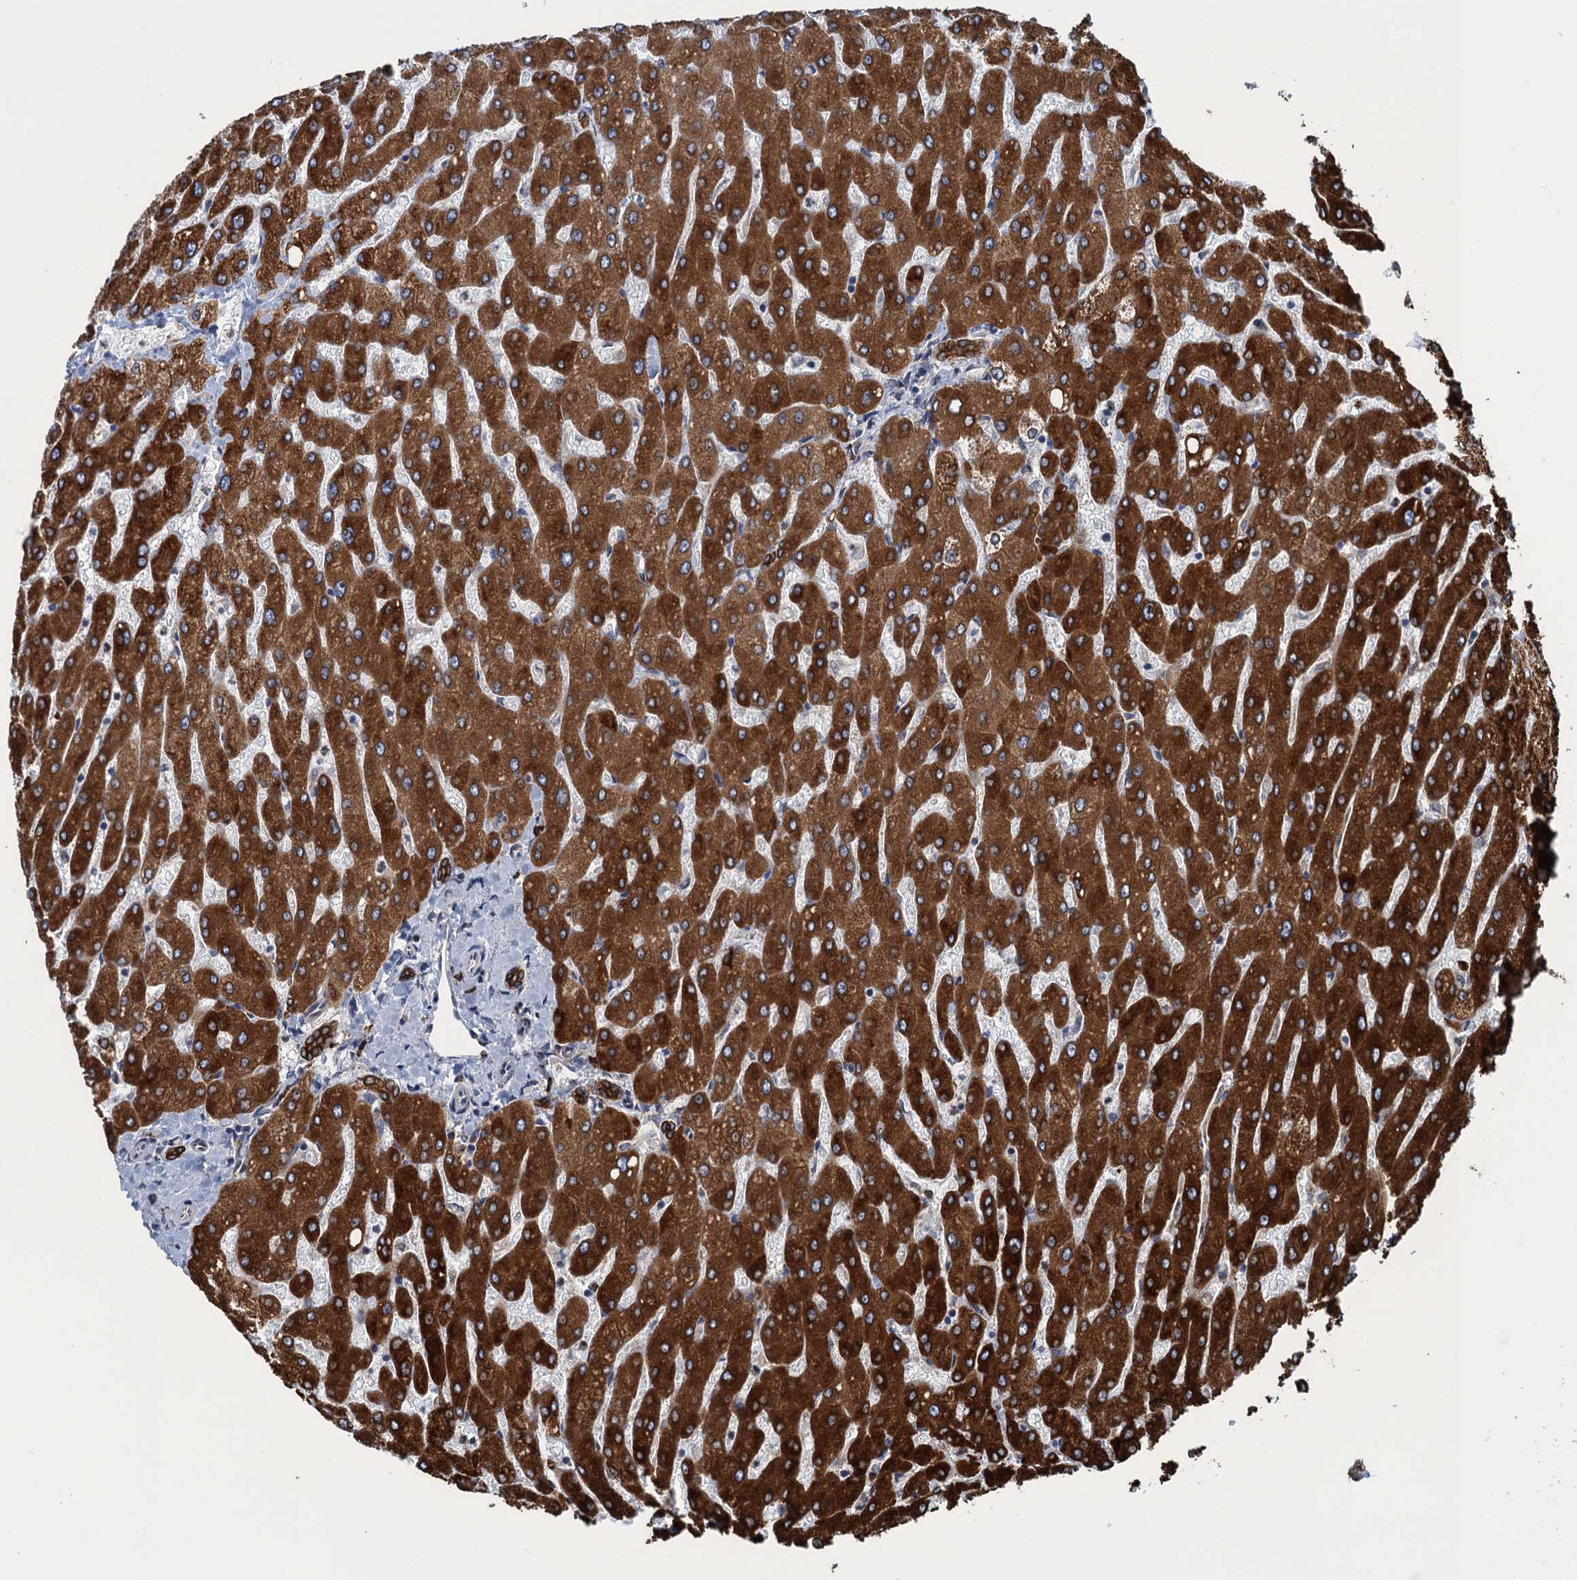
{"staining": {"intensity": "strong", "quantity": ">75%", "location": "cytoplasmic/membranous"}, "tissue": "liver", "cell_type": "Cholangiocytes", "image_type": "normal", "snomed": [{"axis": "morphology", "description": "Normal tissue, NOS"}, {"axis": "topography", "description": "Liver"}], "caption": "A brown stain labels strong cytoplasmic/membranous staining of a protein in cholangiocytes of benign human liver. The staining was performed using DAB to visualize the protein expression in brown, while the nuclei were stained in blue with hematoxylin (Magnification: 20x).", "gene": "TMEM205", "patient": {"sex": "male", "age": 55}}